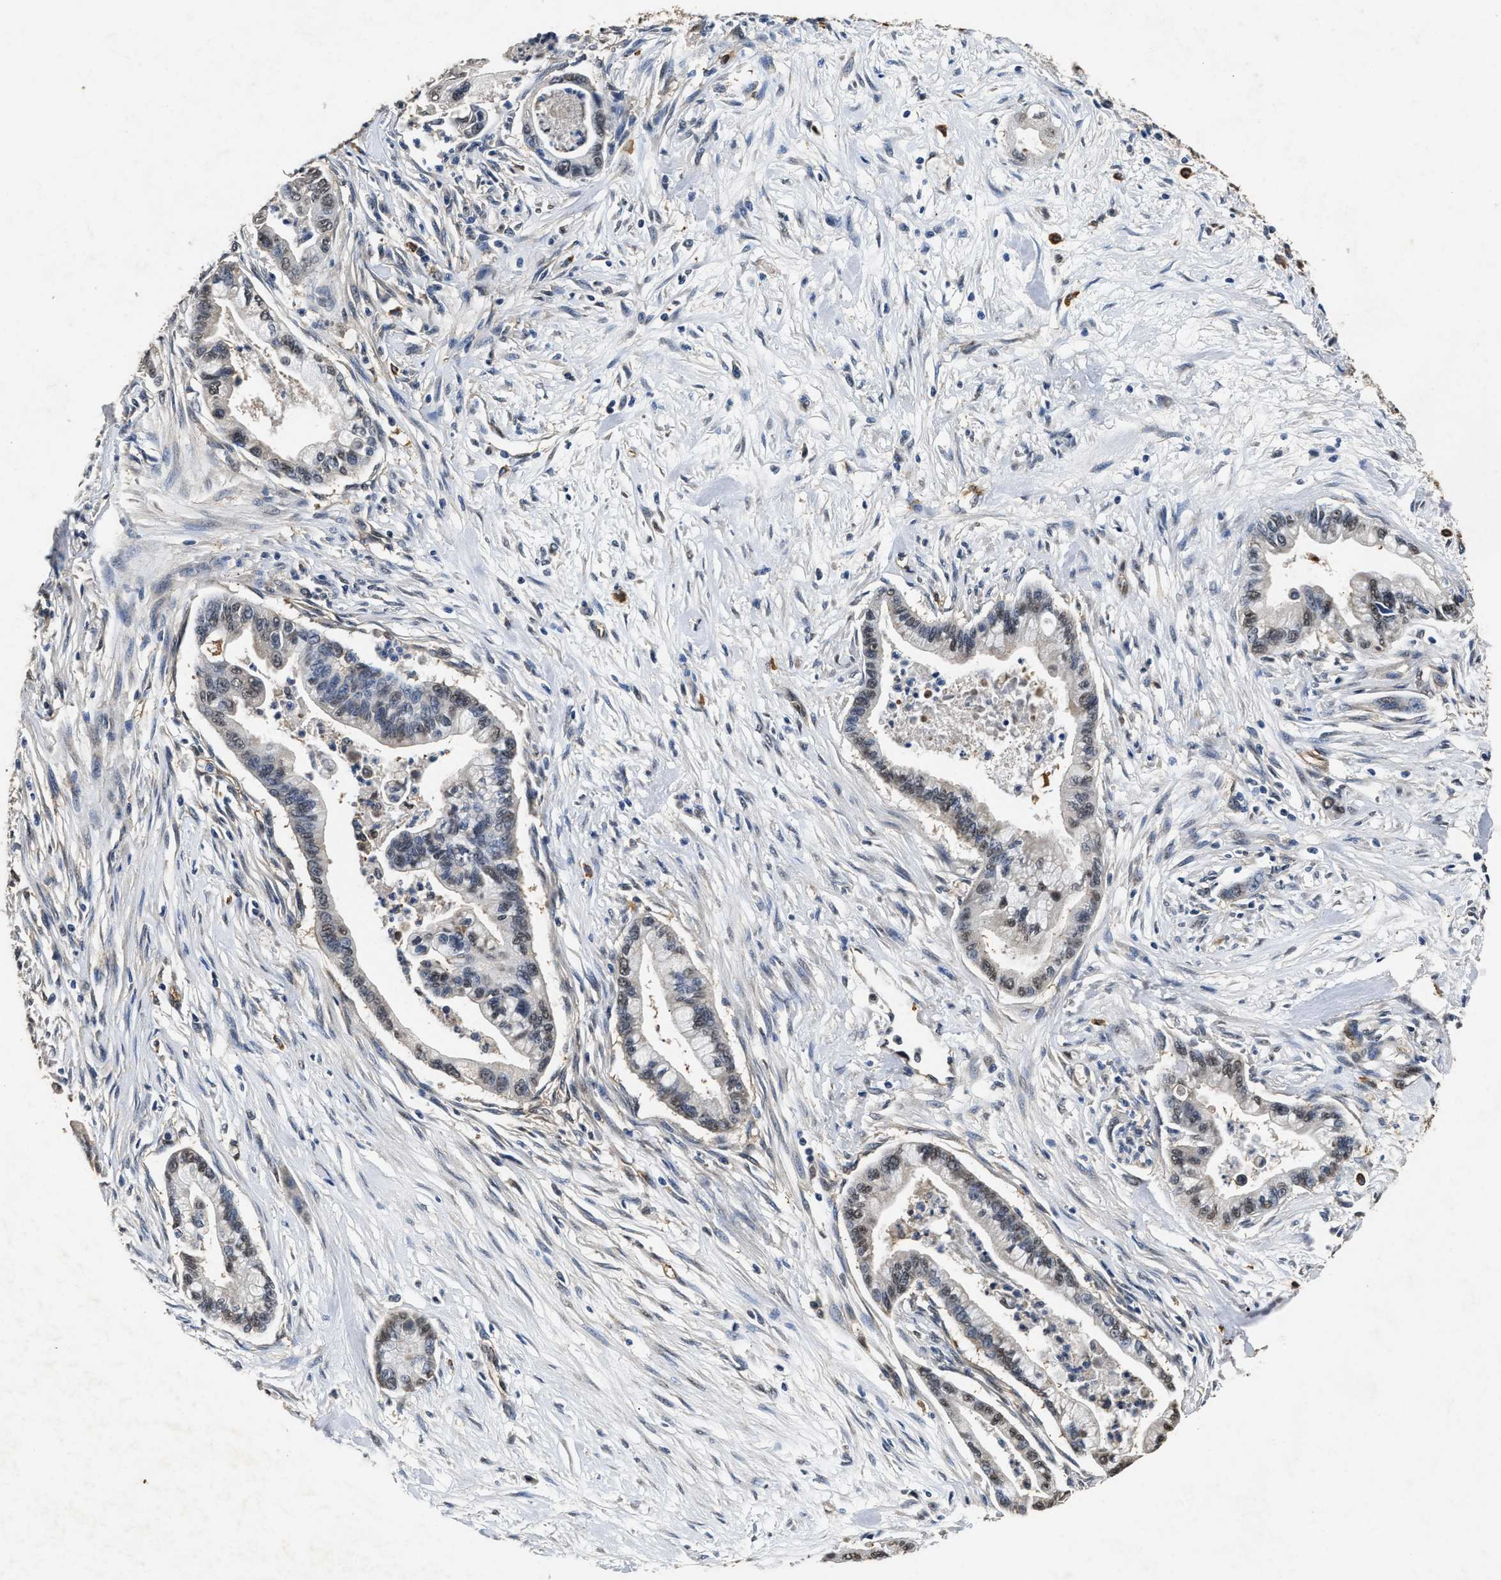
{"staining": {"intensity": "weak", "quantity": "25%-75%", "location": "nuclear"}, "tissue": "pancreatic cancer", "cell_type": "Tumor cells", "image_type": "cancer", "snomed": [{"axis": "morphology", "description": "Adenocarcinoma, NOS"}, {"axis": "topography", "description": "Pancreas"}], "caption": "High-magnification brightfield microscopy of pancreatic adenocarcinoma stained with DAB (brown) and counterstained with hematoxylin (blue). tumor cells exhibit weak nuclear positivity is identified in about25%-75% of cells.", "gene": "YWHAE", "patient": {"sex": "male", "age": 70}}